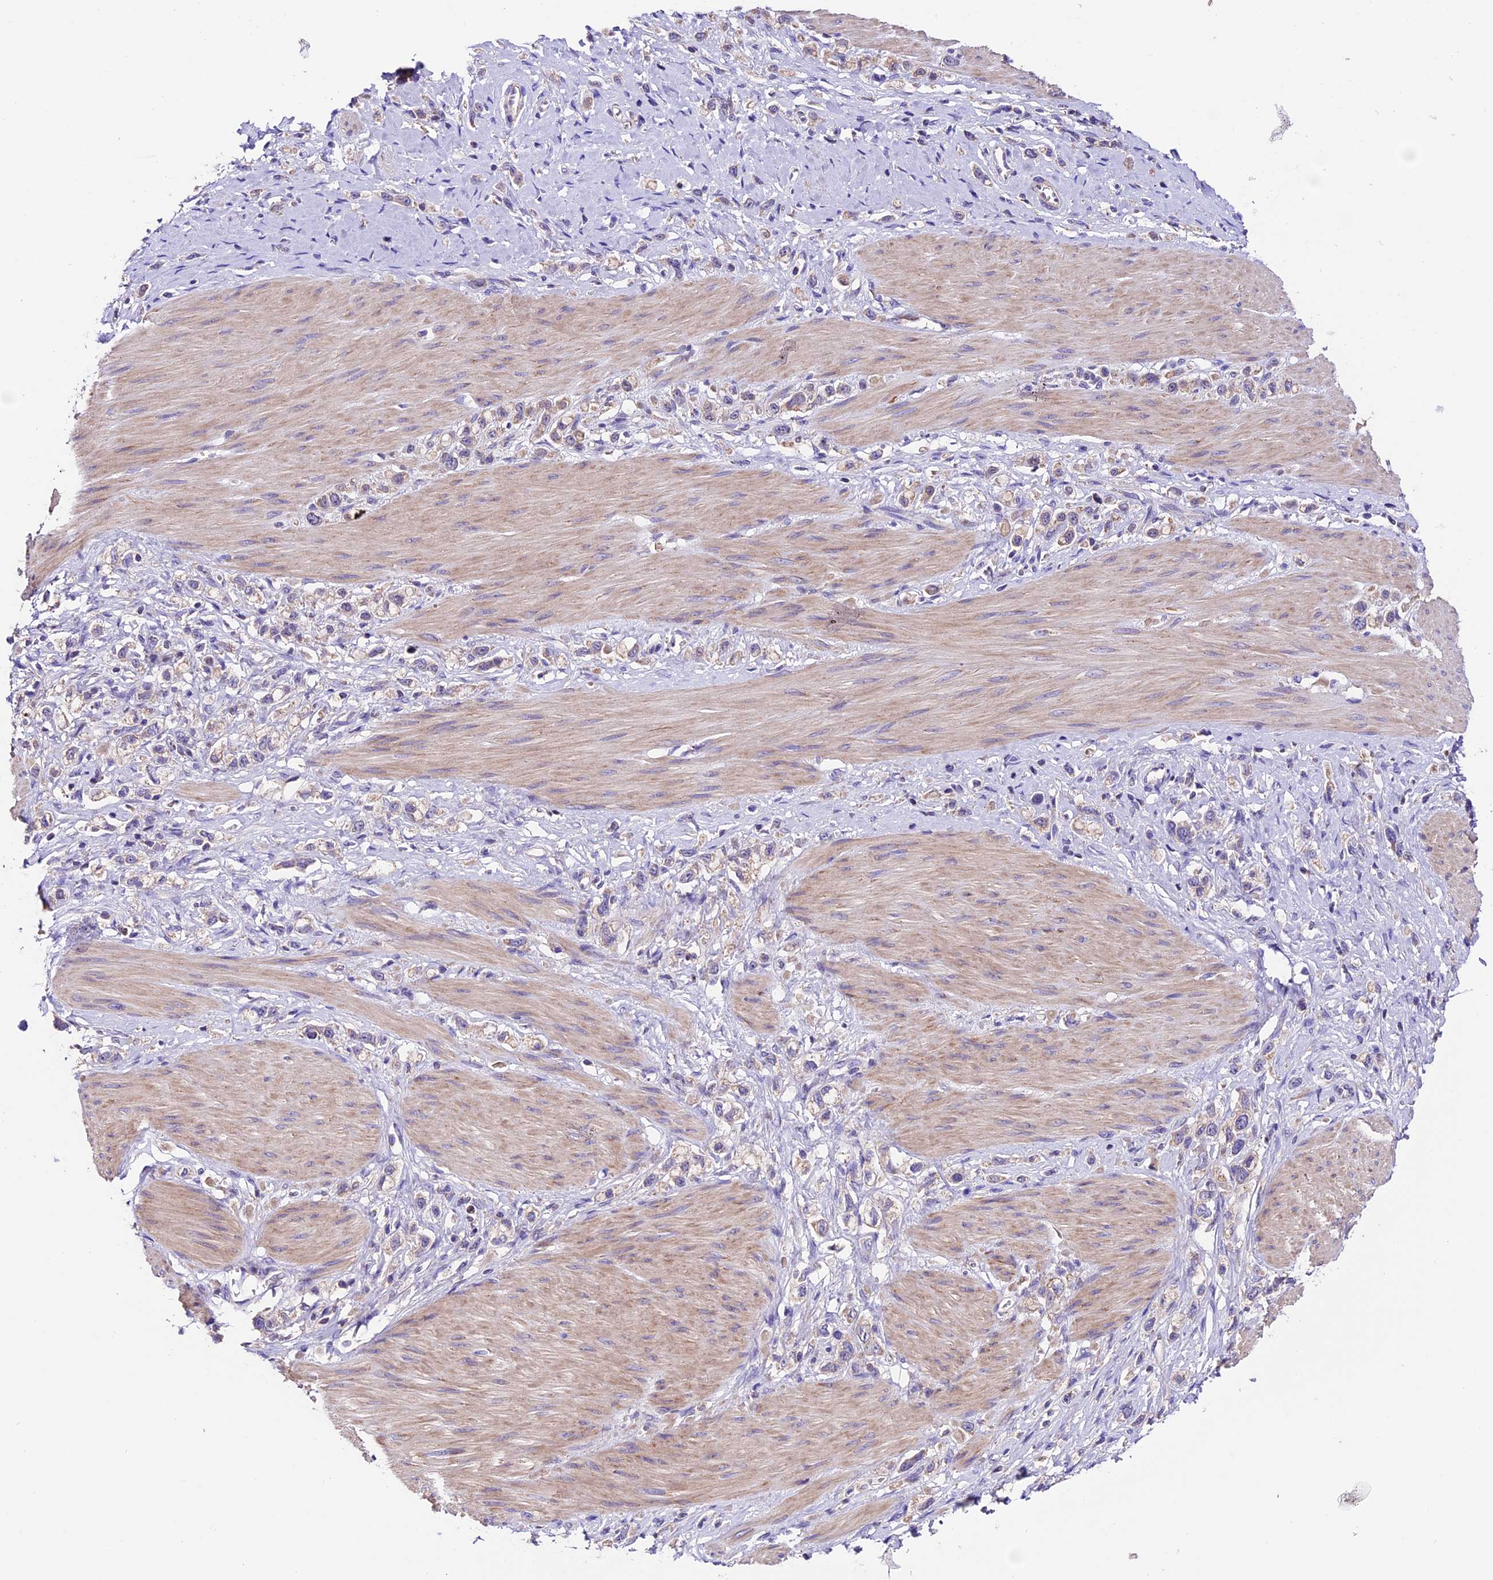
{"staining": {"intensity": "negative", "quantity": "none", "location": "none"}, "tissue": "stomach cancer", "cell_type": "Tumor cells", "image_type": "cancer", "snomed": [{"axis": "morphology", "description": "Adenocarcinoma, NOS"}, {"axis": "topography", "description": "Stomach"}], "caption": "DAB (3,3'-diaminobenzidine) immunohistochemical staining of human adenocarcinoma (stomach) demonstrates no significant positivity in tumor cells.", "gene": "DDX28", "patient": {"sex": "female", "age": 65}}